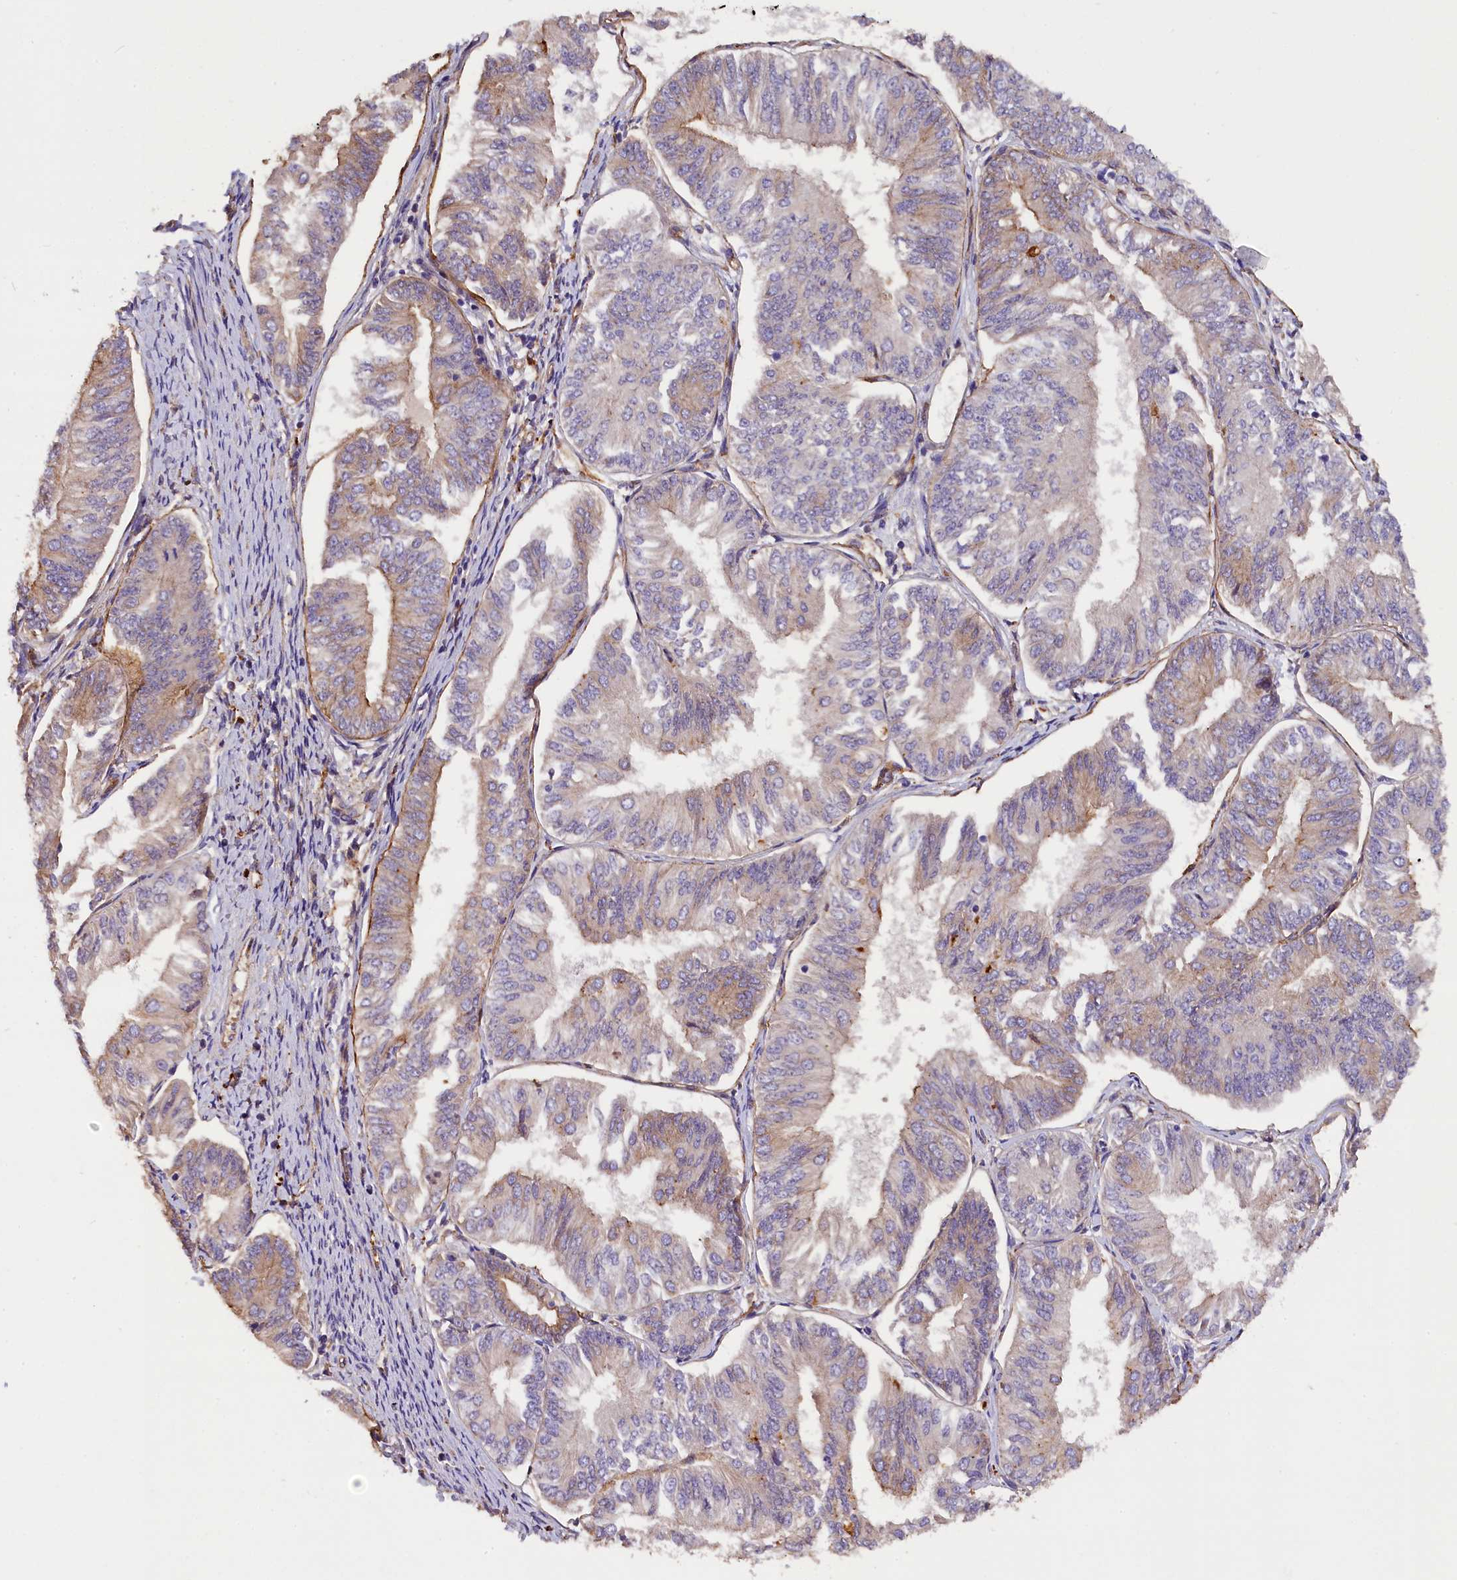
{"staining": {"intensity": "moderate", "quantity": "<25%", "location": "cytoplasmic/membranous"}, "tissue": "endometrial cancer", "cell_type": "Tumor cells", "image_type": "cancer", "snomed": [{"axis": "morphology", "description": "Adenocarcinoma, NOS"}, {"axis": "topography", "description": "Endometrium"}], "caption": "Endometrial cancer (adenocarcinoma) tissue reveals moderate cytoplasmic/membranous positivity in about <25% of tumor cells, visualized by immunohistochemistry. The staining was performed using DAB (3,3'-diaminobenzidine) to visualize the protein expression in brown, while the nuclei were stained in blue with hematoxylin (Magnification: 20x).", "gene": "ERMARD", "patient": {"sex": "female", "age": 58}}